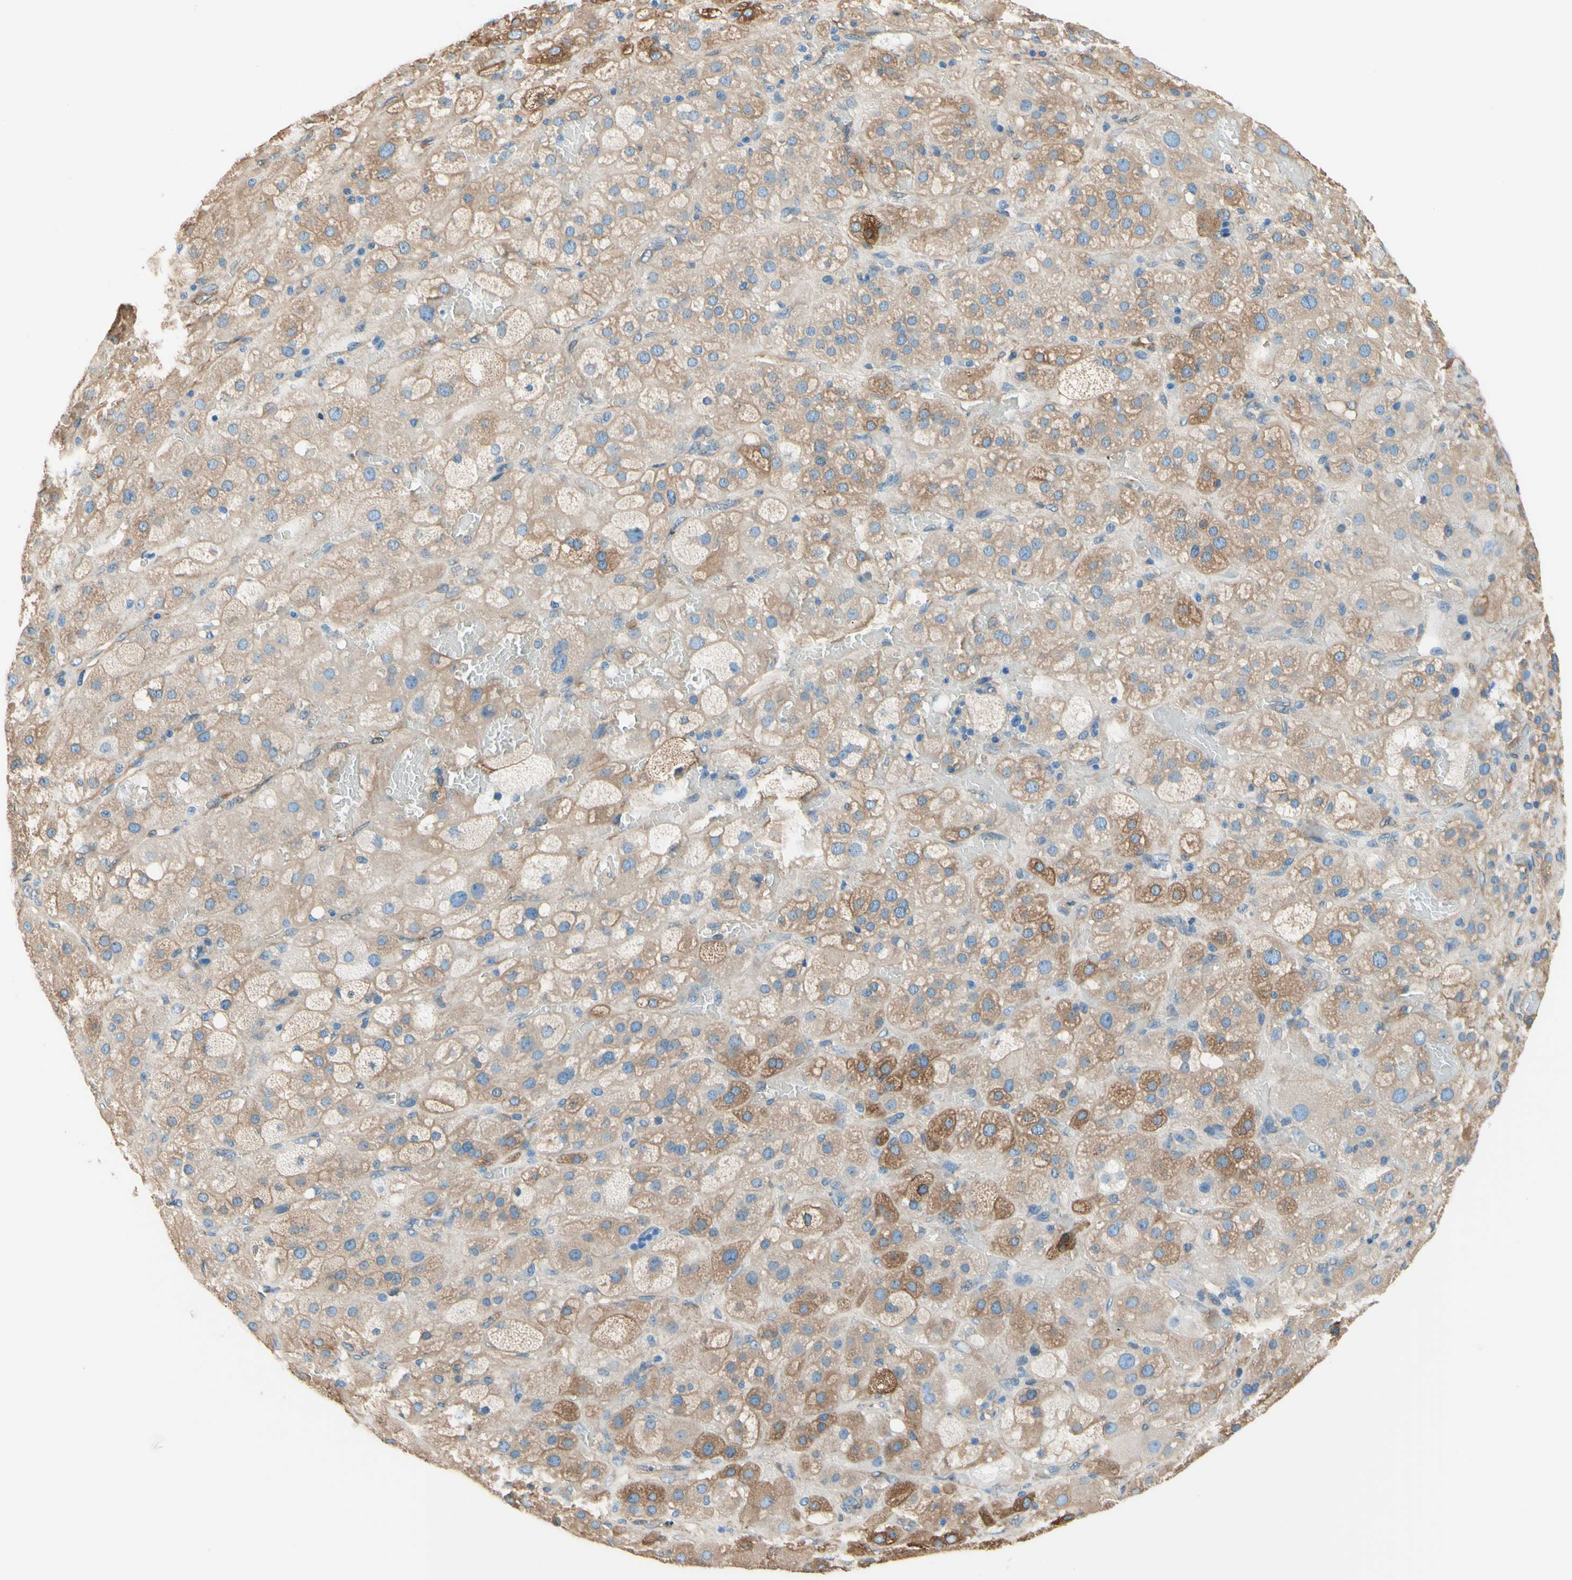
{"staining": {"intensity": "weak", "quantity": ">75%", "location": "cytoplasmic/membranous"}, "tissue": "adrenal gland", "cell_type": "Glandular cells", "image_type": "normal", "snomed": [{"axis": "morphology", "description": "Normal tissue, NOS"}, {"axis": "topography", "description": "Adrenal gland"}], "caption": "This is a histology image of IHC staining of normal adrenal gland, which shows weak staining in the cytoplasmic/membranous of glandular cells.", "gene": "DPYSL3", "patient": {"sex": "female", "age": 47}}